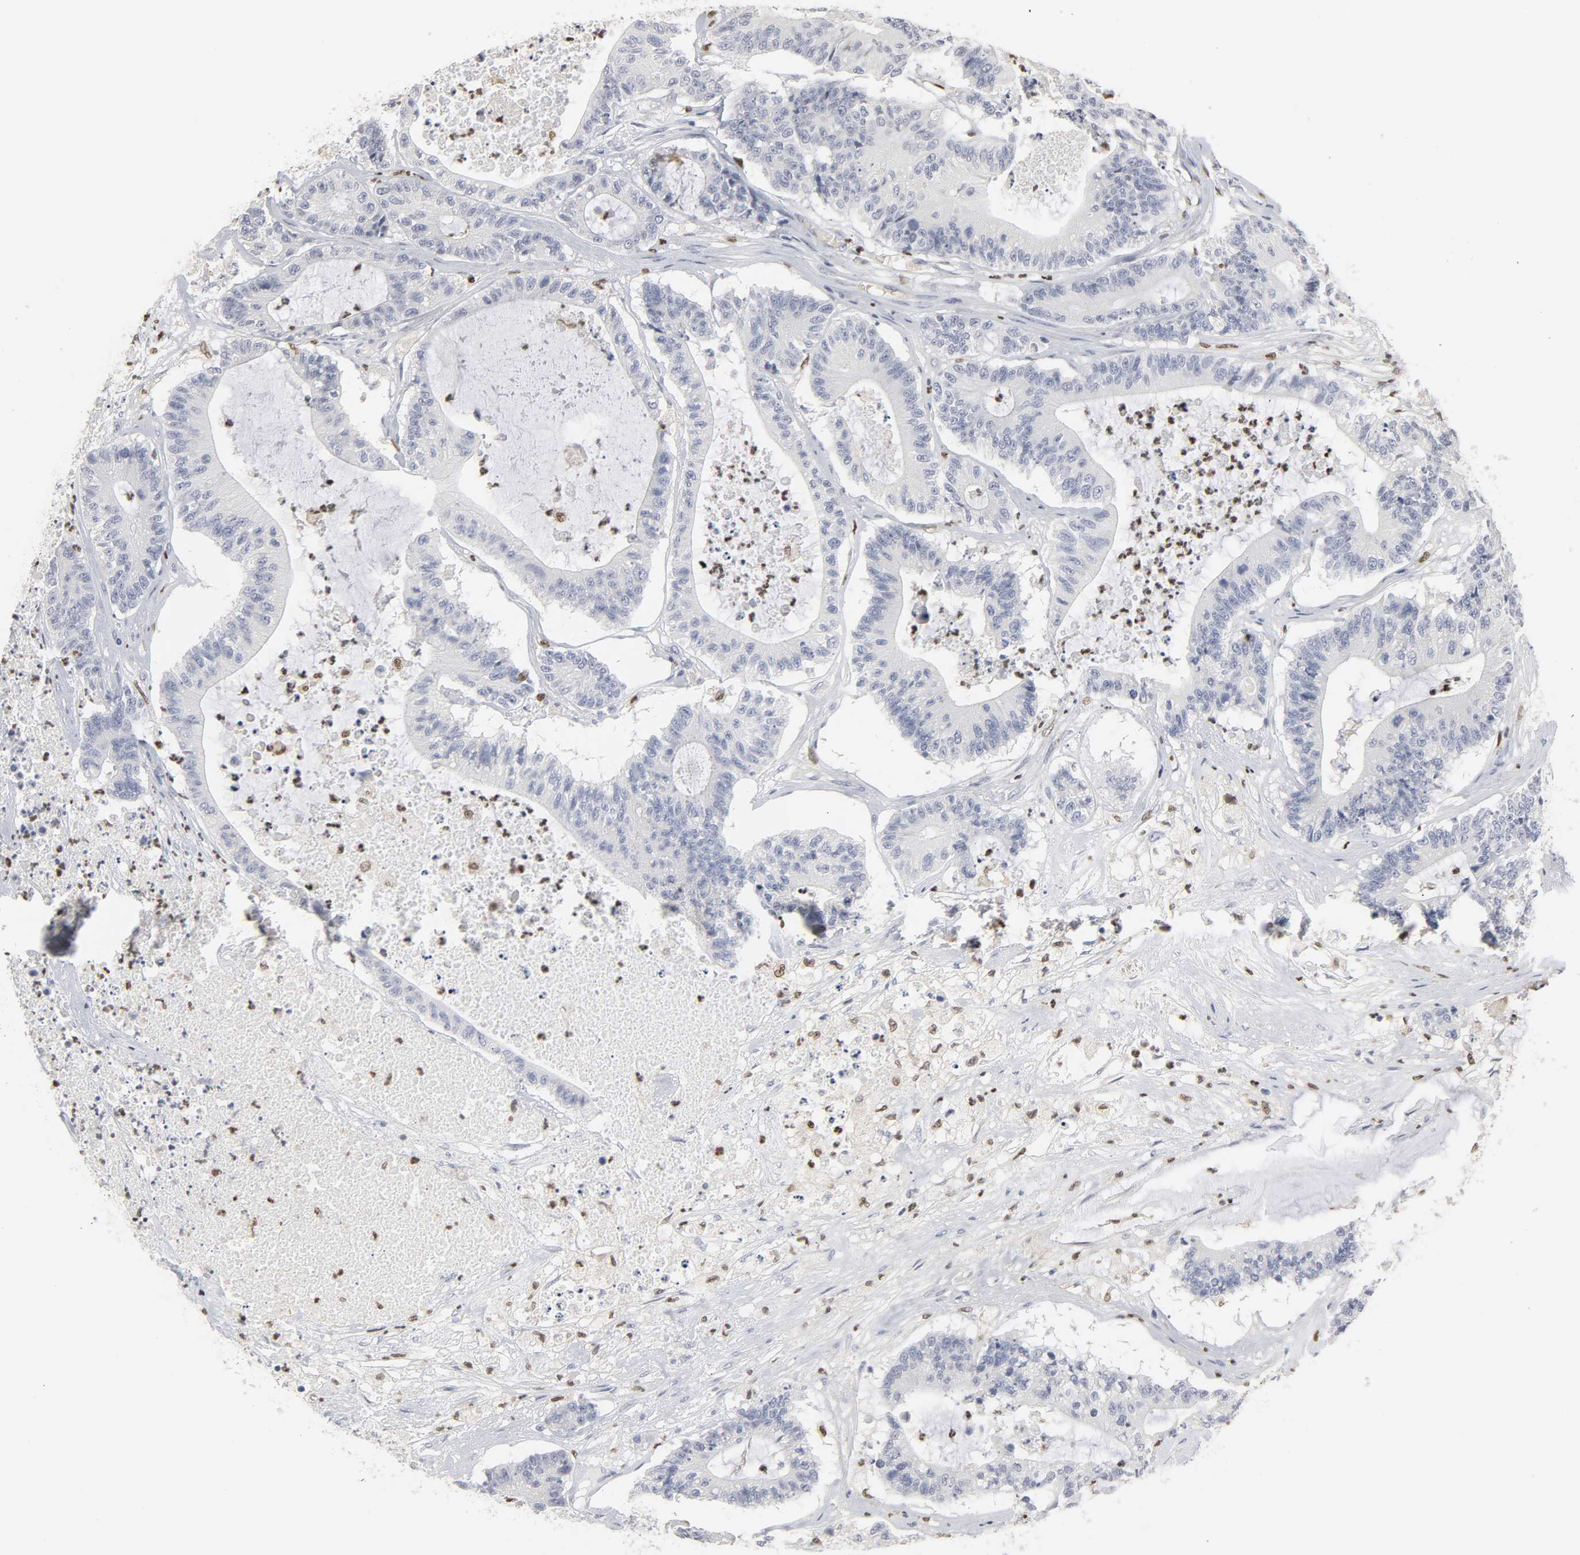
{"staining": {"intensity": "negative", "quantity": "none", "location": "none"}, "tissue": "colorectal cancer", "cell_type": "Tumor cells", "image_type": "cancer", "snomed": [{"axis": "morphology", "description": "Adenocarcinoma, NOS"}, {"axis": "topography", "description": "Colon"}], "caption": "Colorectal cancer was stained to show a protein in brown. There is no significant expression in tumor cells.", "gene": "SPI1", "patient": {"sex": "female", "age": 84}}